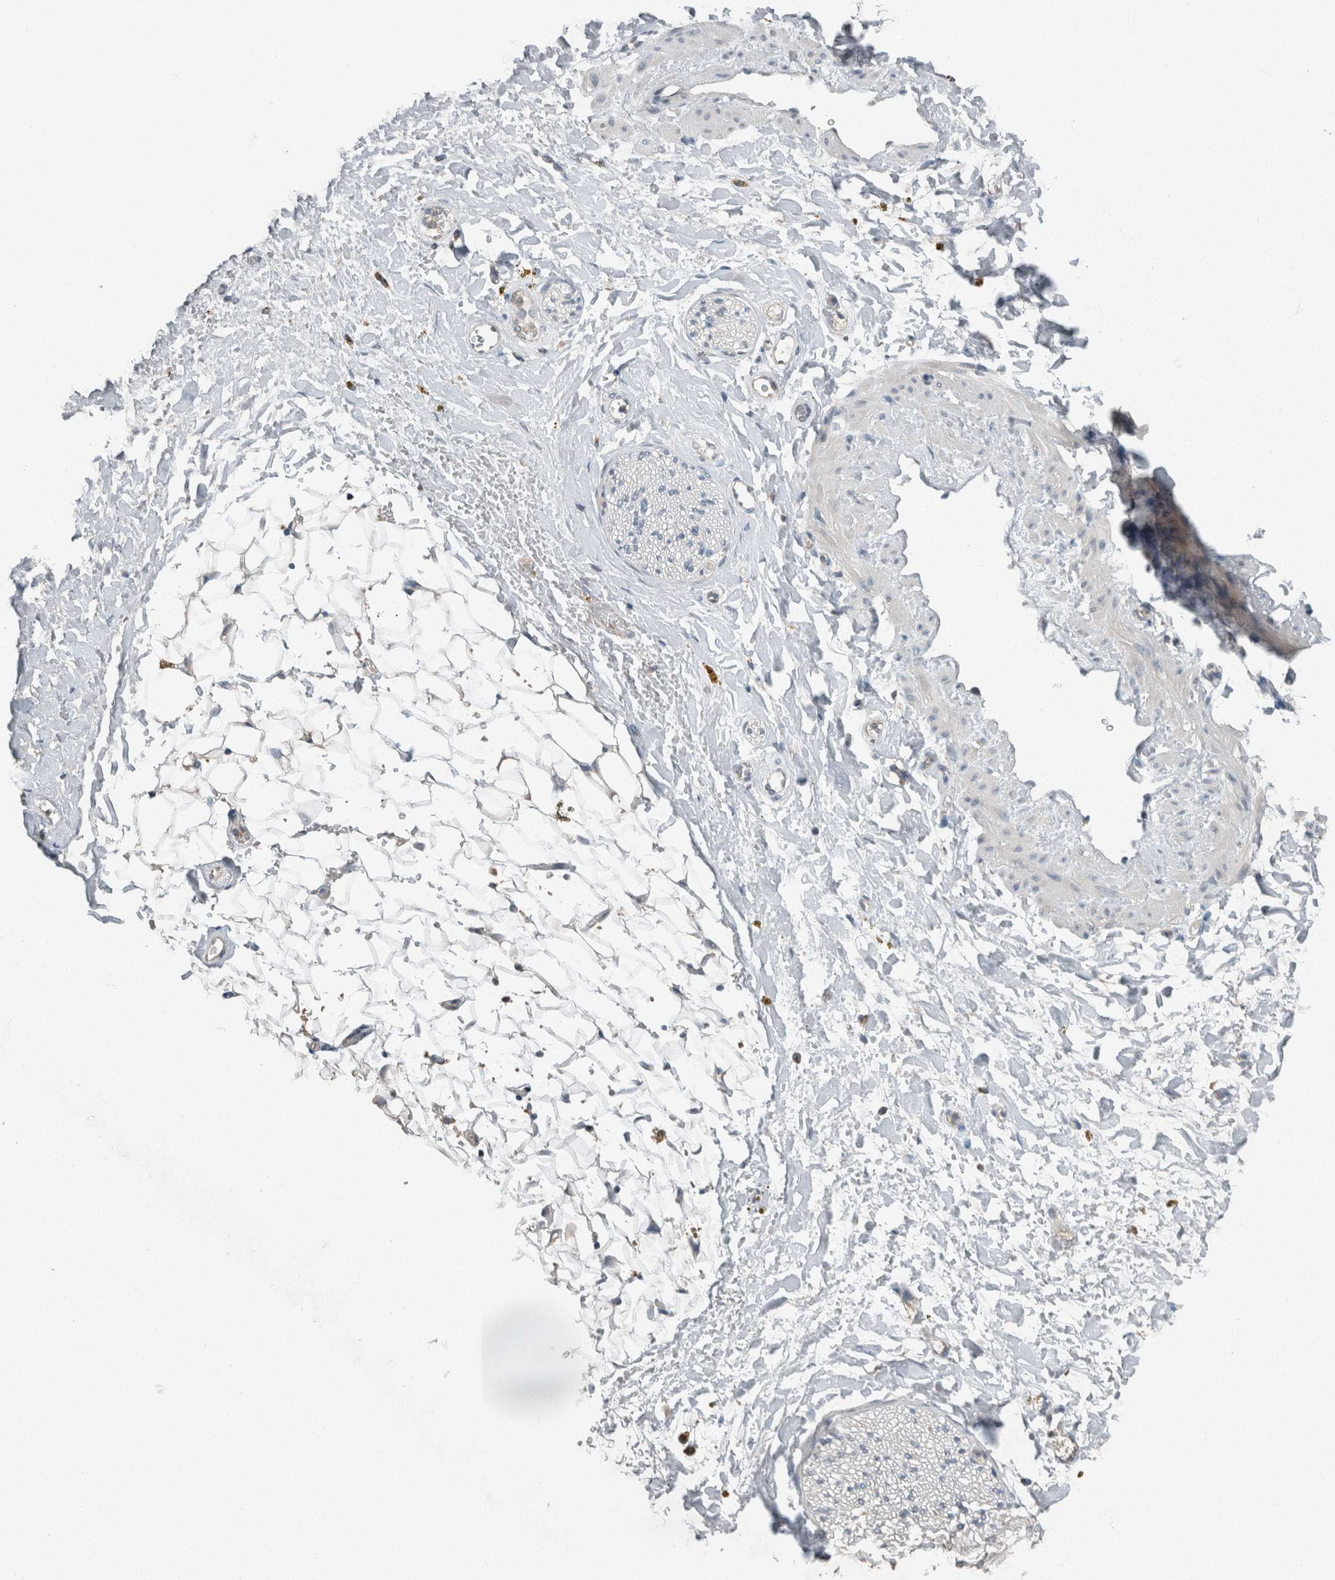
{"staining": {"intensity": "negative", "quantity": "none", "location": "none"}, "tissue": "adipose tissue", "cell_type": "Adipocytes", "image_type": "normal", "snomed": [{"axis": "morphology", "description": "Normal tissue, NOS"}, {"axis": "topography", "description": "Kidney"}, {"axis": "topography", "description": "Peripheral nerve tissue"}], "caption": "Protein analysis of normal adipose tissue demonstrates no significant positivity in adipocytes.", "gene": "KNTC1", "patient": {"sex": "male", "age": 7}}